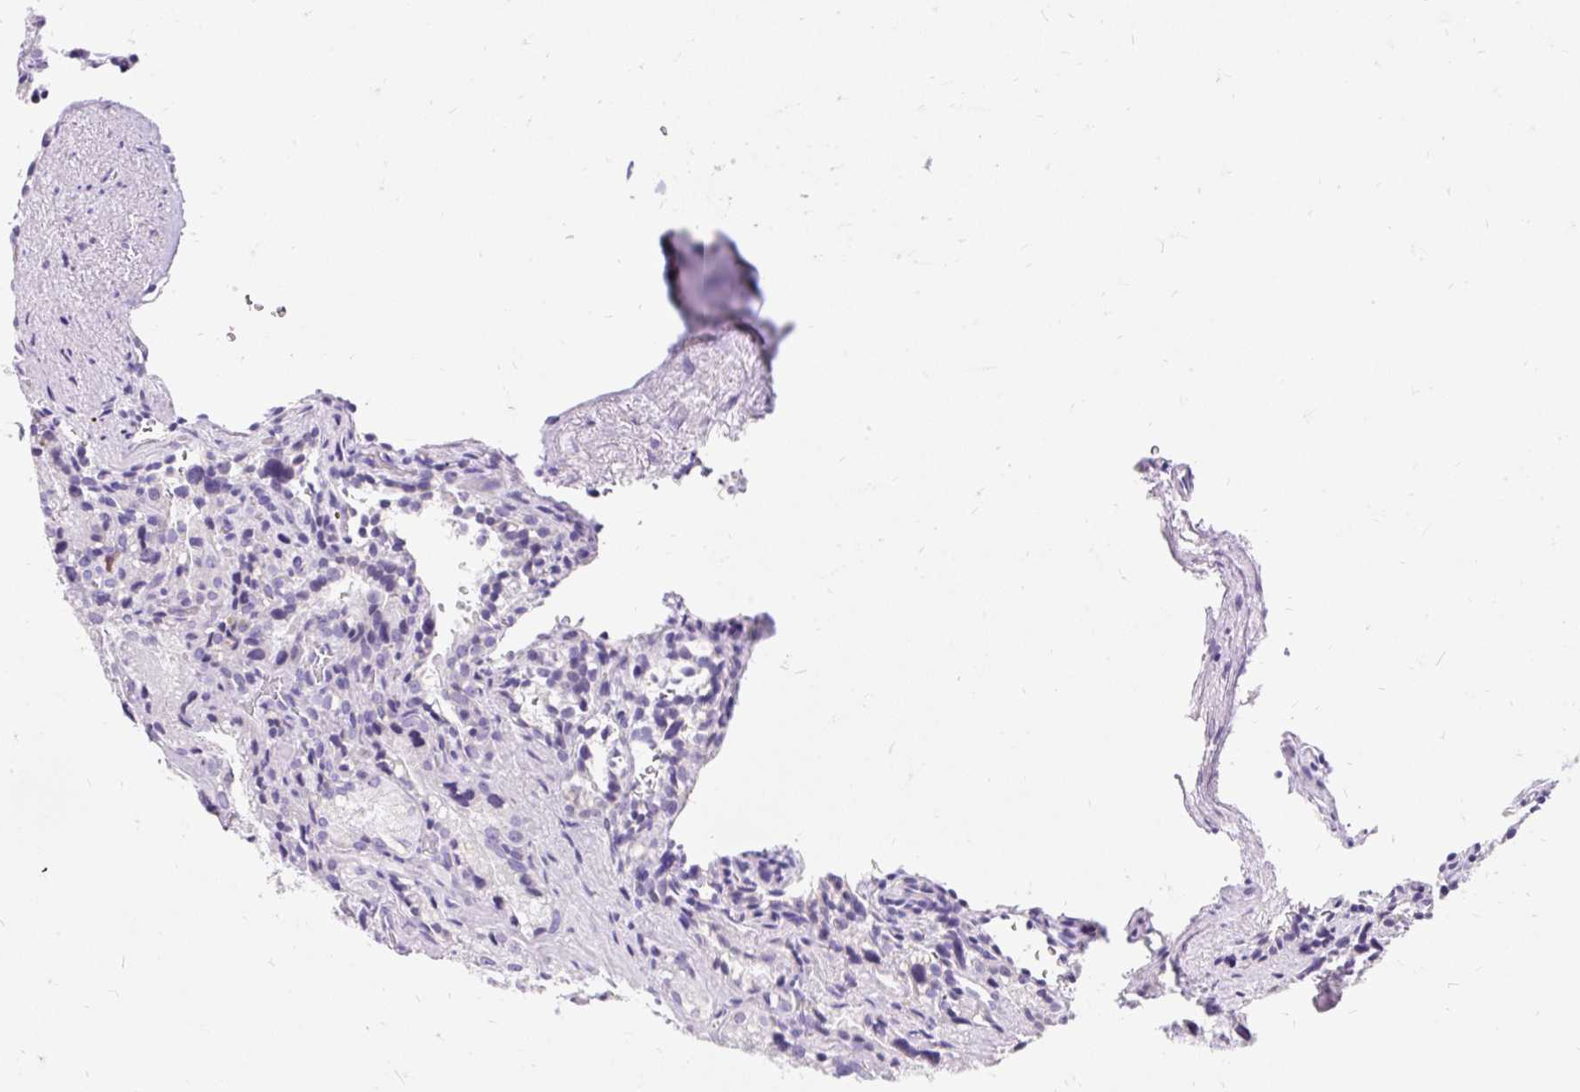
{"staining": {"intensity": "negative", "quantity": "none", "location": "none"}, "tissue": "seminal vesicle", "cell_type": "Glandular cells", "image_type": "normal", "snomed": [{"axis": "morphology", "description": "Normal tissue, NOS"}, {"axis": "topography", "description": "Seminal veicle"}], "caption": "DAB (3,3'-diaminobenzidine) immunohistochemical staining of benign seminal vesicle demonstrates no significant positivity in glandular cells.", "gene": "TMEM150C", "patient": {"sex": "male", "age": 62}}